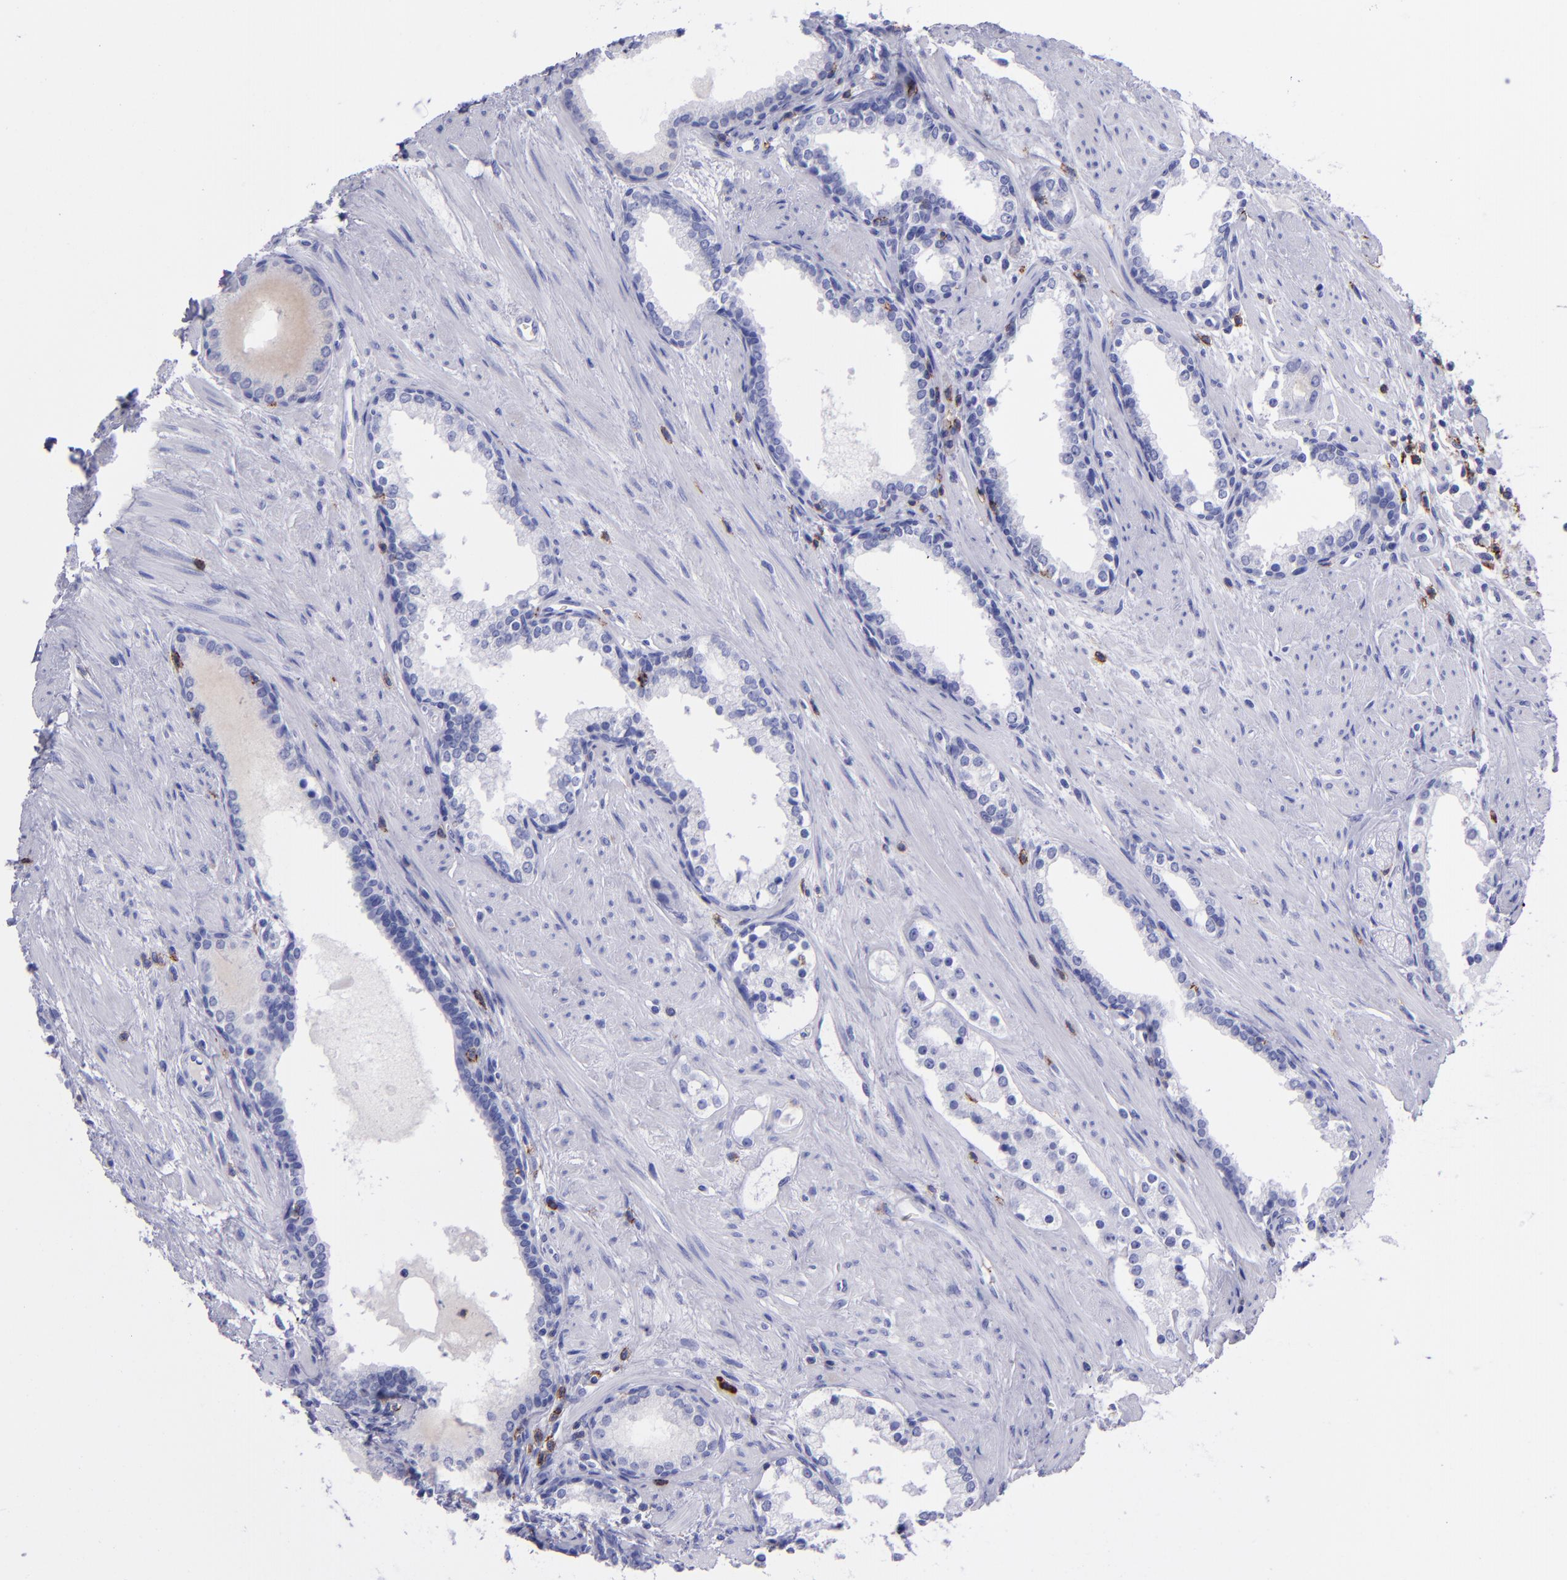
{"staining": {"intensity": "negative", "quantity": "none", "location": "none"}, "tissue": "prostate cancer", "cell_type": "Tumor cells", "image_type": "cancer", "snomed": [{"axis": "morphology", "description": "Adenocarcinoma, Medium grade"}, {"axis": "topography", "description": "Prostate"}], "caption": "Prostate cancer was stained to show a protein in brown. There is no significant expression in tumor cells. (DAB (3,3'-diaminobenzidine) immunohistochemistry (IHC), high magnification).", "gene": "CD6", "patient": {"sex": "male", "age": 73}}